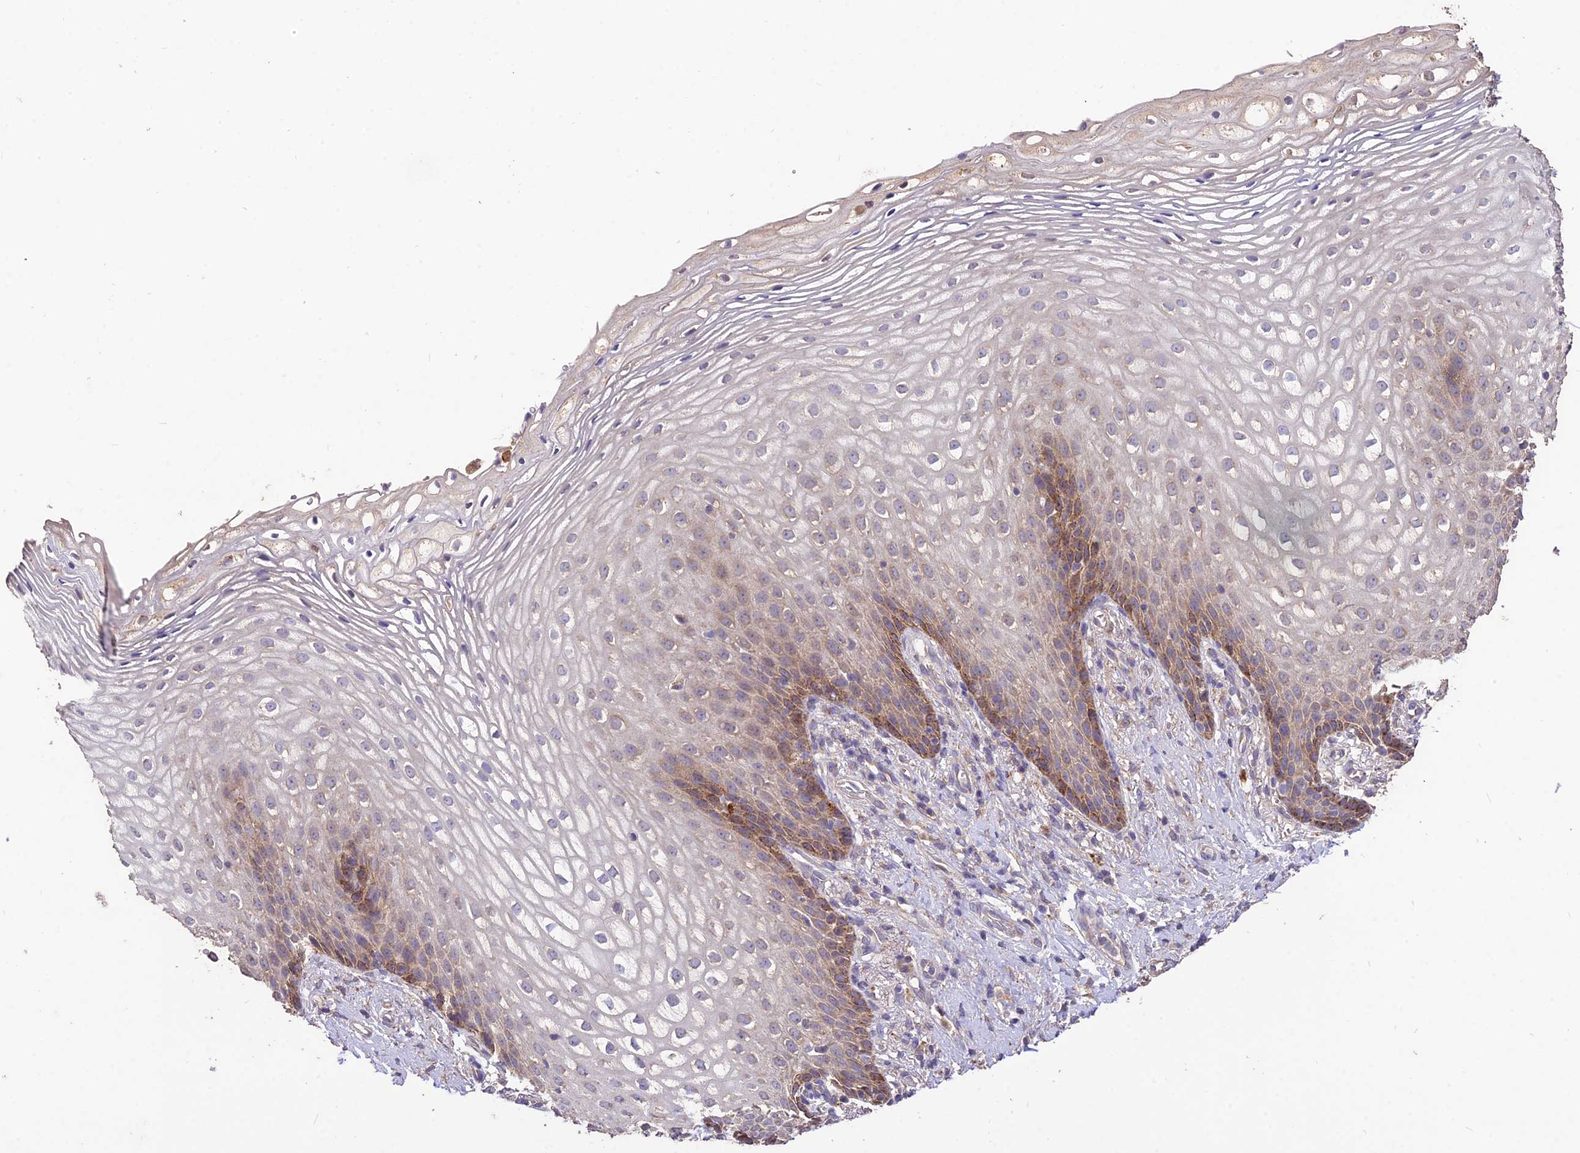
{"staining": {"intensity": "moderate", "quantity": "<25%", "location": "cytoplasmic/membranous"}, "tissue": "vagina", "cell_type": "Squamous epithelial cells", "image_type": "normal", "snomed": [{"axis": "morphology", "description": "Normal tissue, NOS"}, {"axis": "topography", "description": "Vagina"}], "caption": "This image demonstrates normal vagina stained with IHC to label a protein in brown. The cytoplasmic/membranous of squamous epithelial cells show moderate positivity for the protein. Nuclei are counter-stained blue.", "gene": "SDHD", "patient": {"sex": "female", "age": 60}}